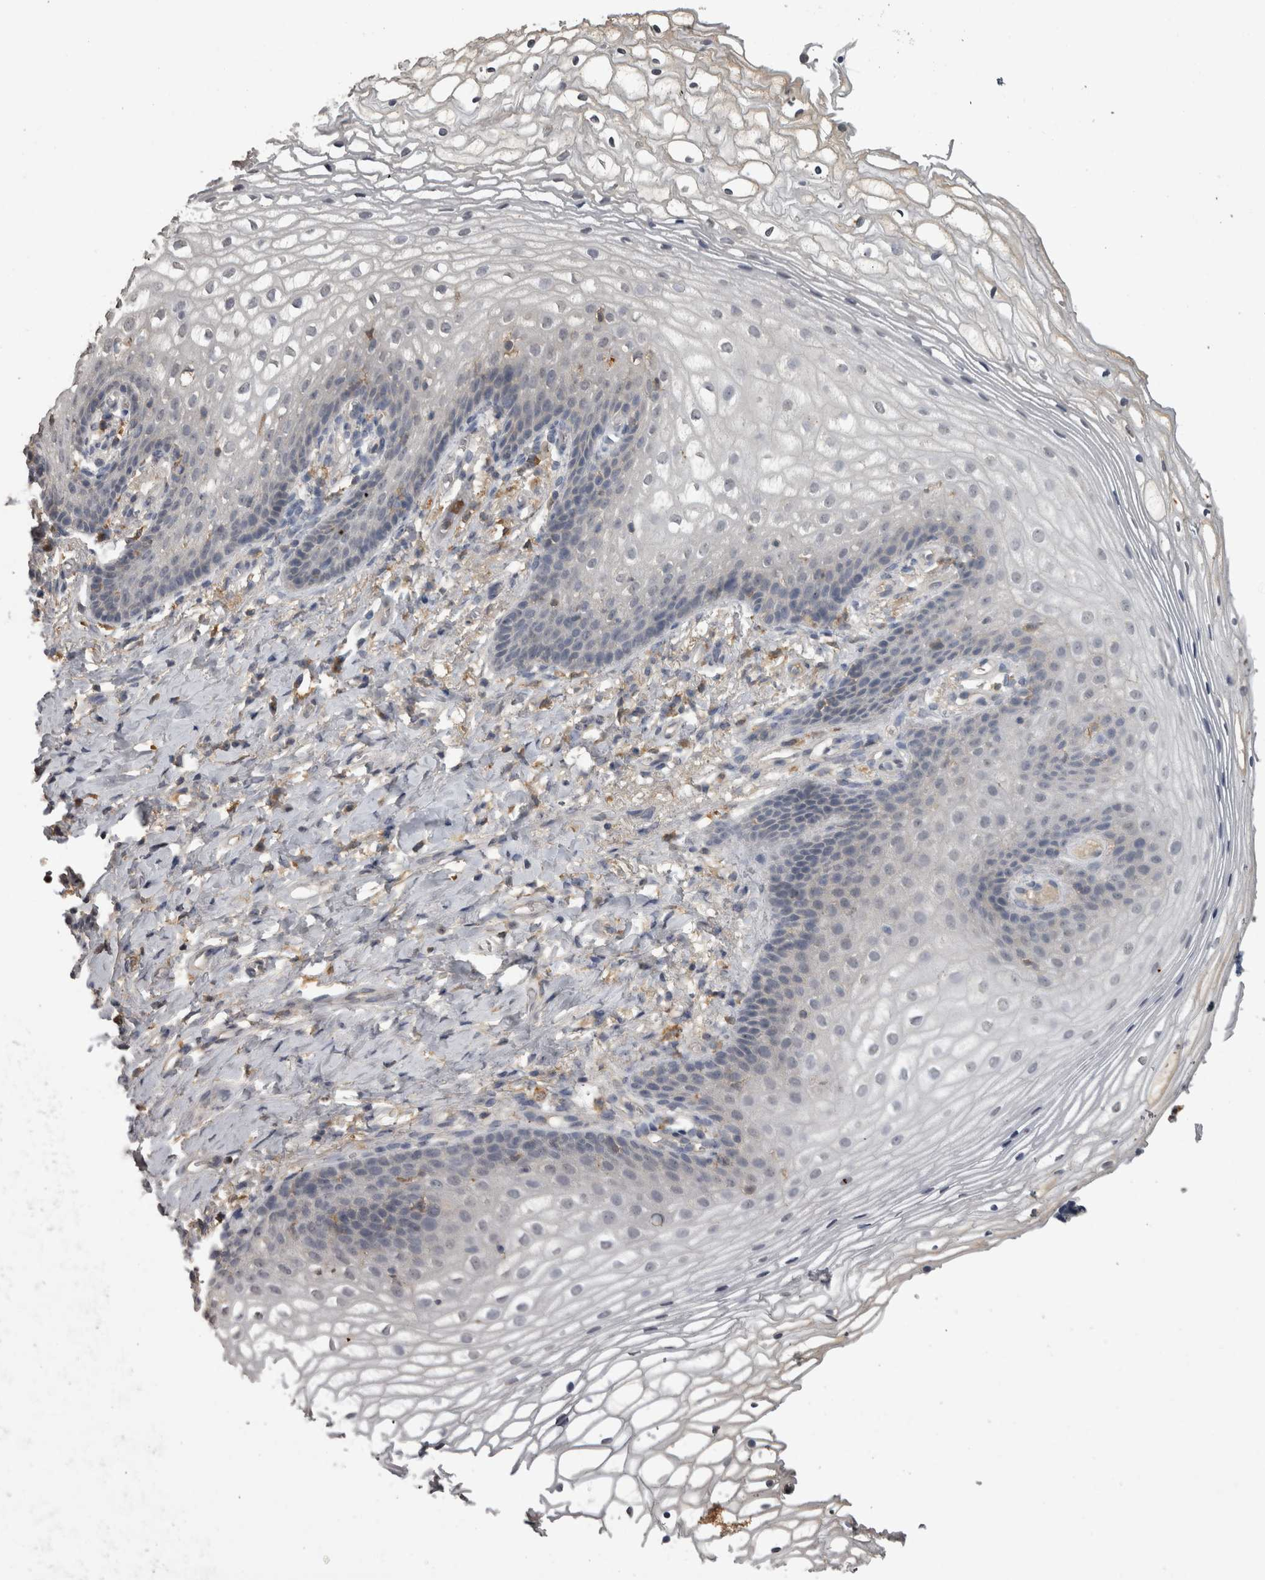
{"staining": {"intensity": "negative", "quantity": "none", "location": "none"}, "tissue": "vagina", "cell_type": "Squamous epithelial cells", "image_type": "normal", "snomed": [{"axis": "morphology", "description": "Normal tissue, NOS"}, {"axis": "topography", "description": "Vagina"}], "caption": "Immunohistochemistry histopathology image of normal vagina: human vagina stained with DAB reveals no significant protein positivity in squamous epithelial cells.", "gene": "PIK3AP1", "patient": {"sex": "female", "age": 60}}